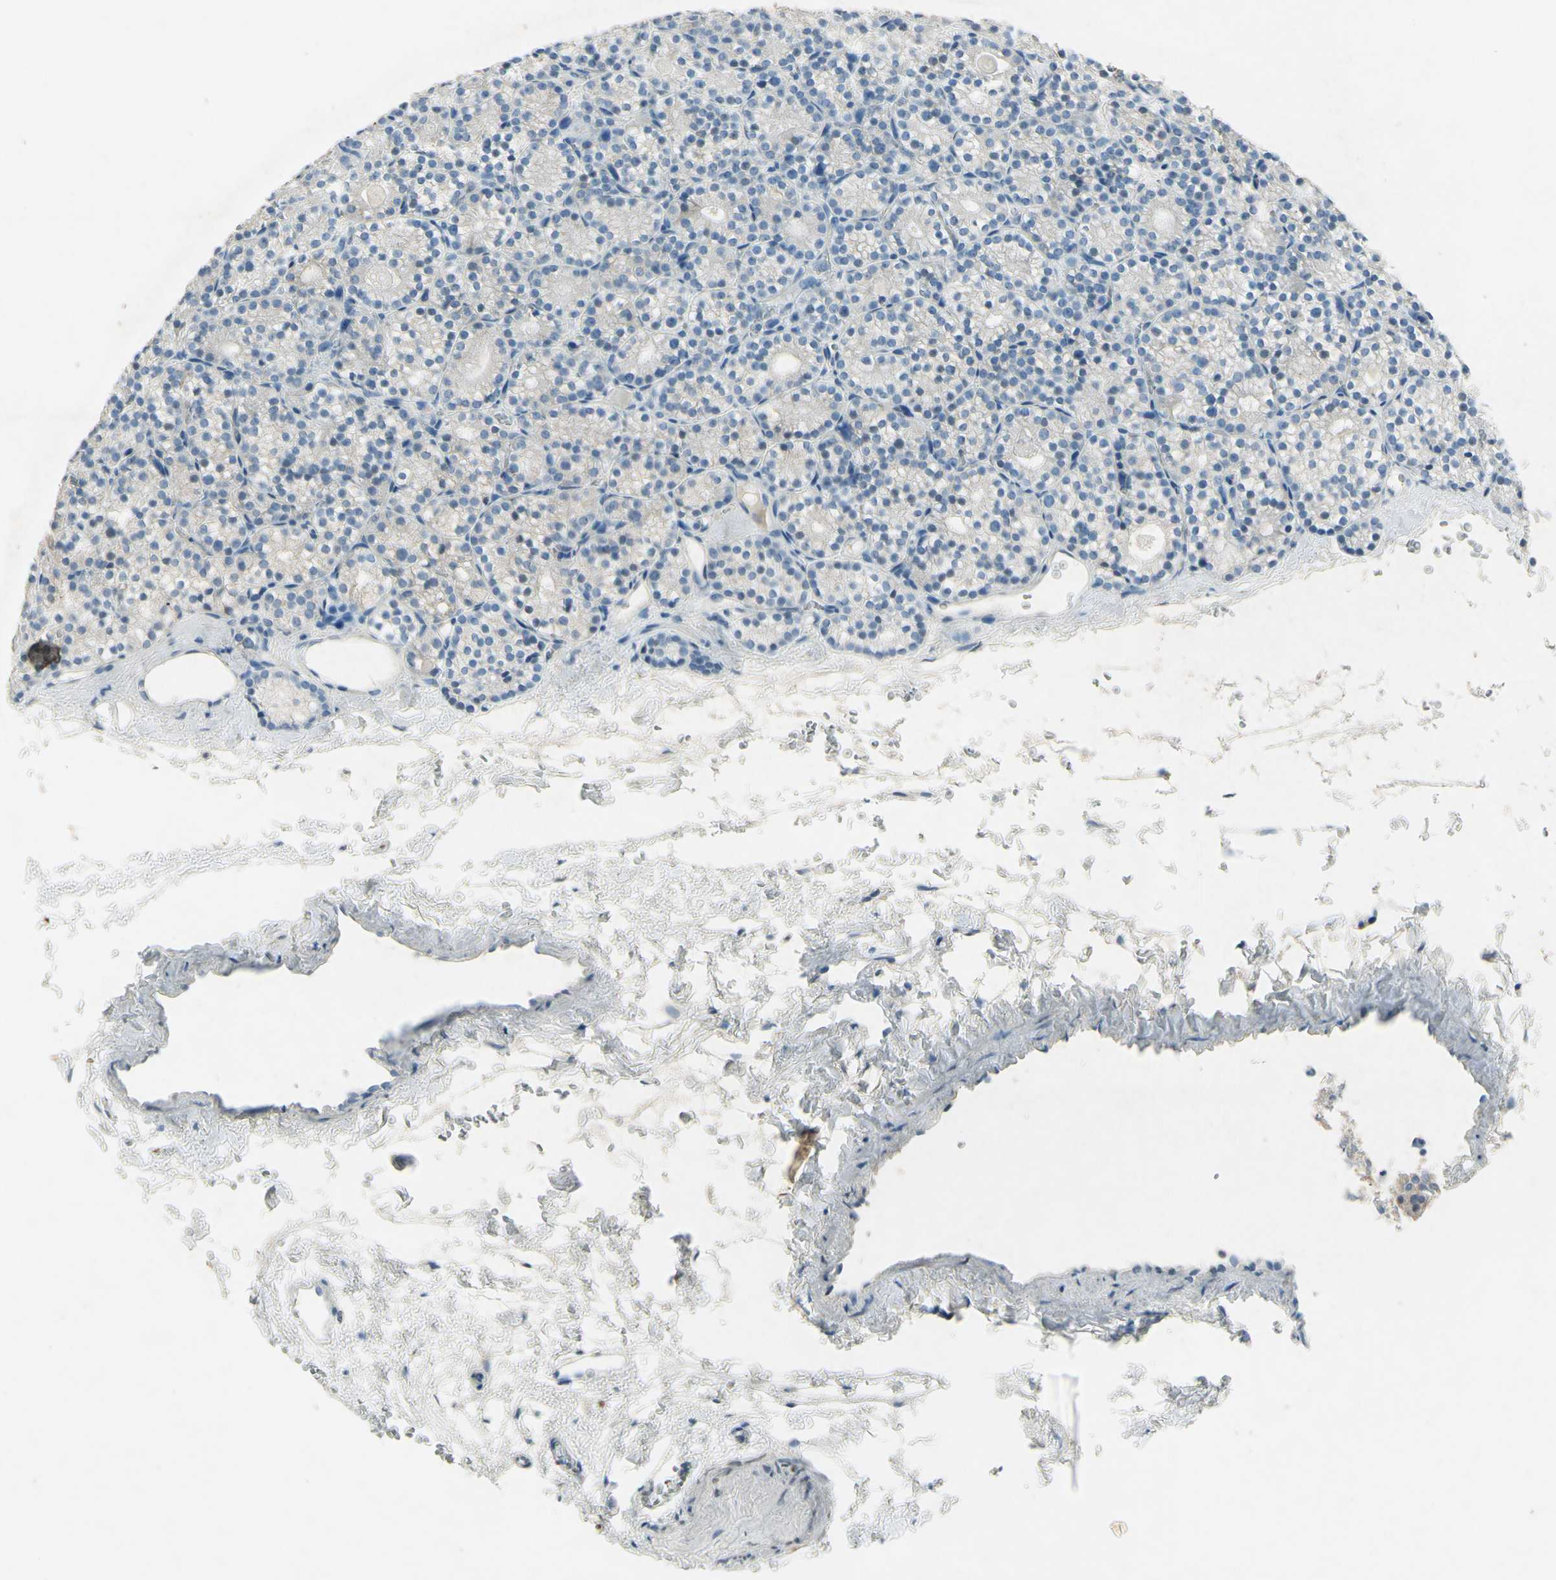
{"staining": {"intensity": "negative", "quantity": "none", "location": "none"}, "tissue": "parathyroid gland", "cell_type": "Glandular cells", "image_type": "normal", "snomed": [{"axis": "morphology", "description": "Normal tissue, NOS"}, {"axis": "topography", "description": "Parathyroid gland"}], "caption": "The immunohistochemistry (IHC) image has no significant expression in glandular cells of parathyroid gland. (DAB (3,3'-diaminobenzidine) IHC, high magnification).", "gene": "SNAP91", "patient": {"sex": "female", "age": 64}}